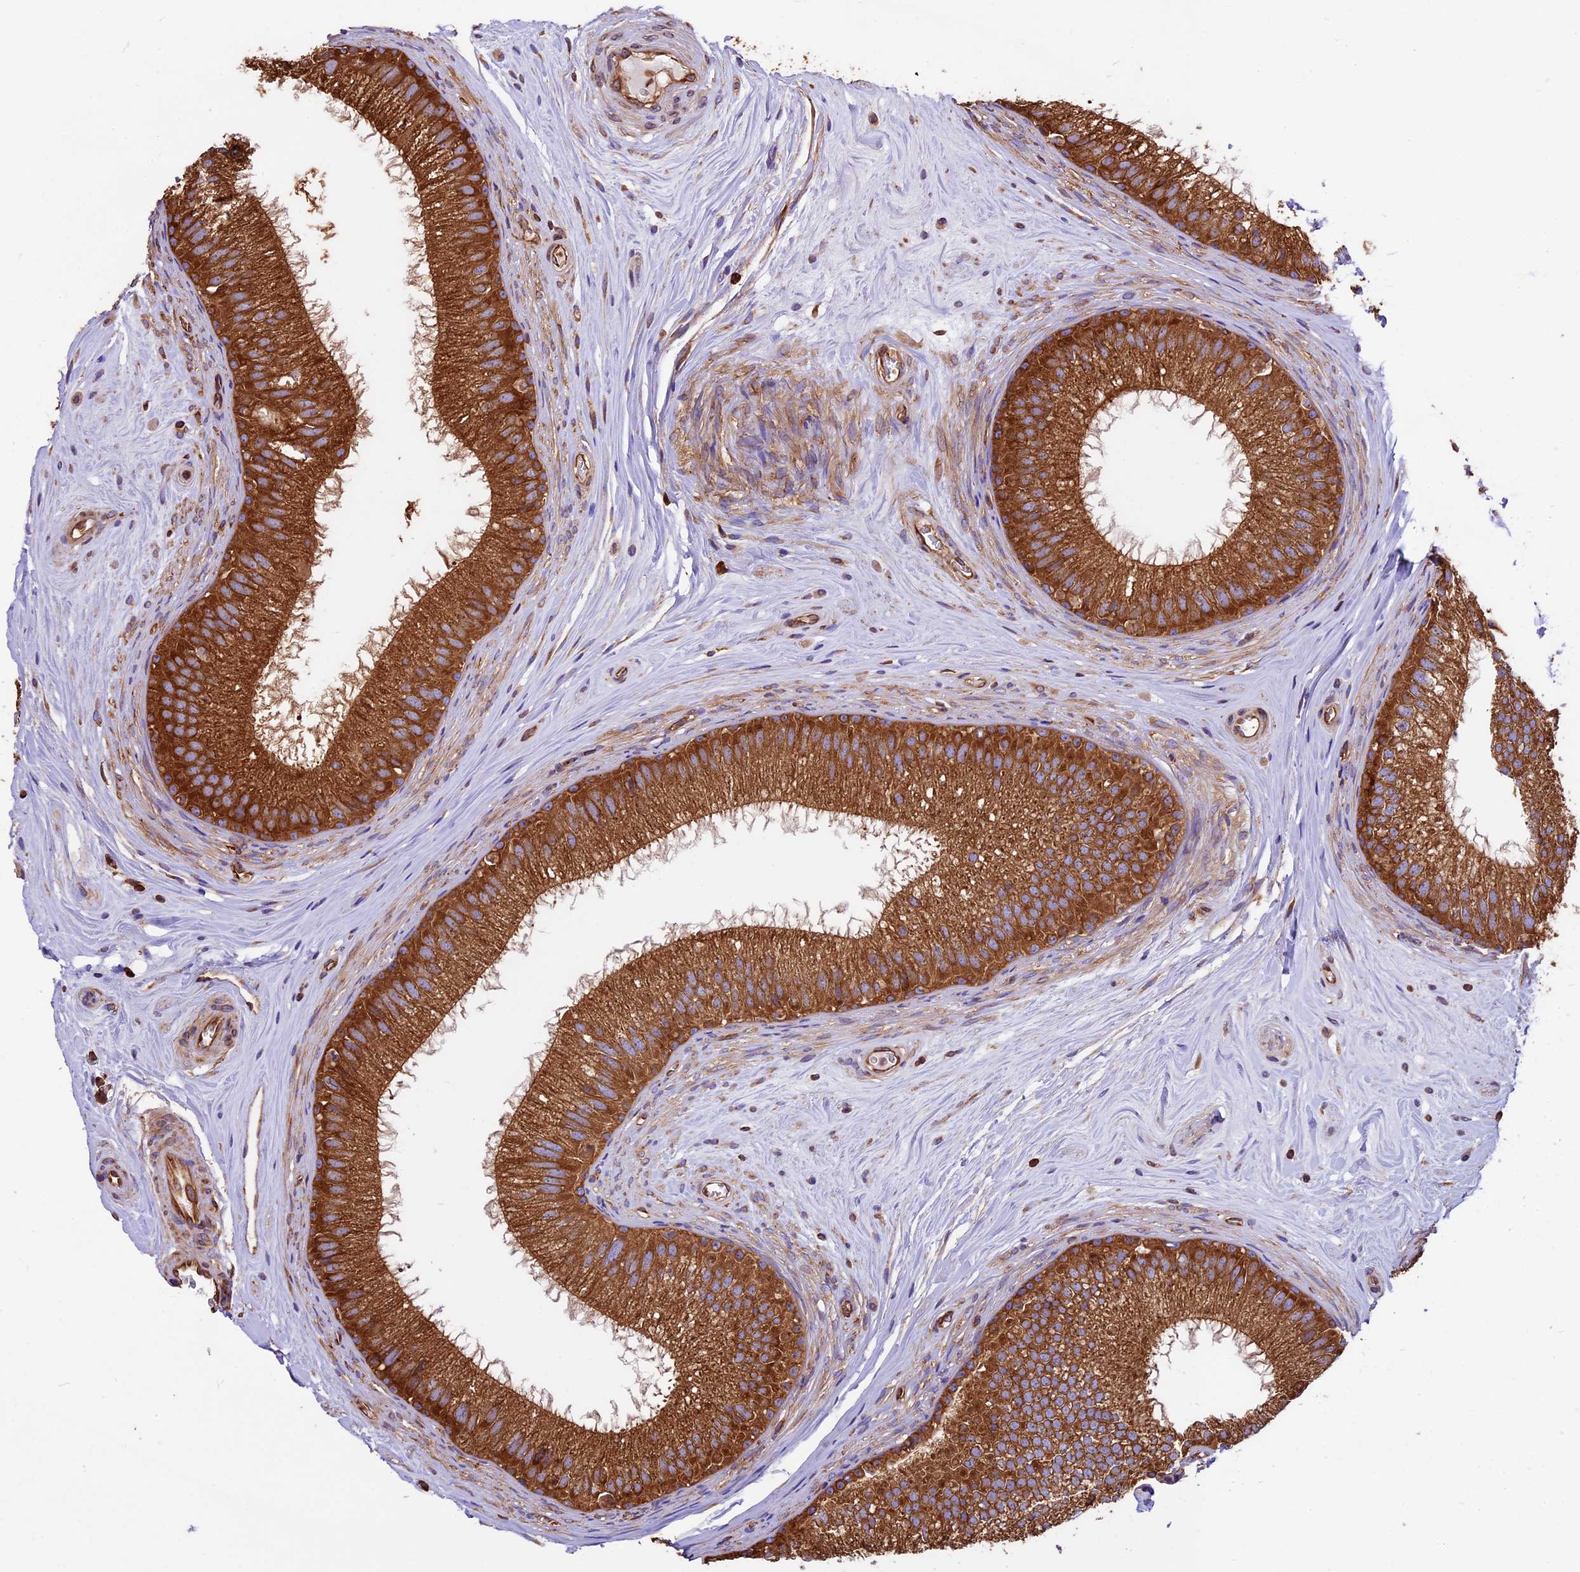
{"staining": {"intensity": "strong", "quantity": ">75%", "location": "cytoplasmic/membranous"}, "tissue": "epididymis", "cell_type": "Glandular cells", "image_type": "normal", "snomed": [{"axis": "morphology", "description": "Normal tissue, NOS"}, {"axis": "topography", "description": "Epididymis"}], "caption": "Glandular cells exhibit high levels of strong cytoplasmic/membranous positivity in about >75% of cells in unremarkable human epididymis.", "gene": "KARS1", "patient": {"sex": "male", "age": 33}}